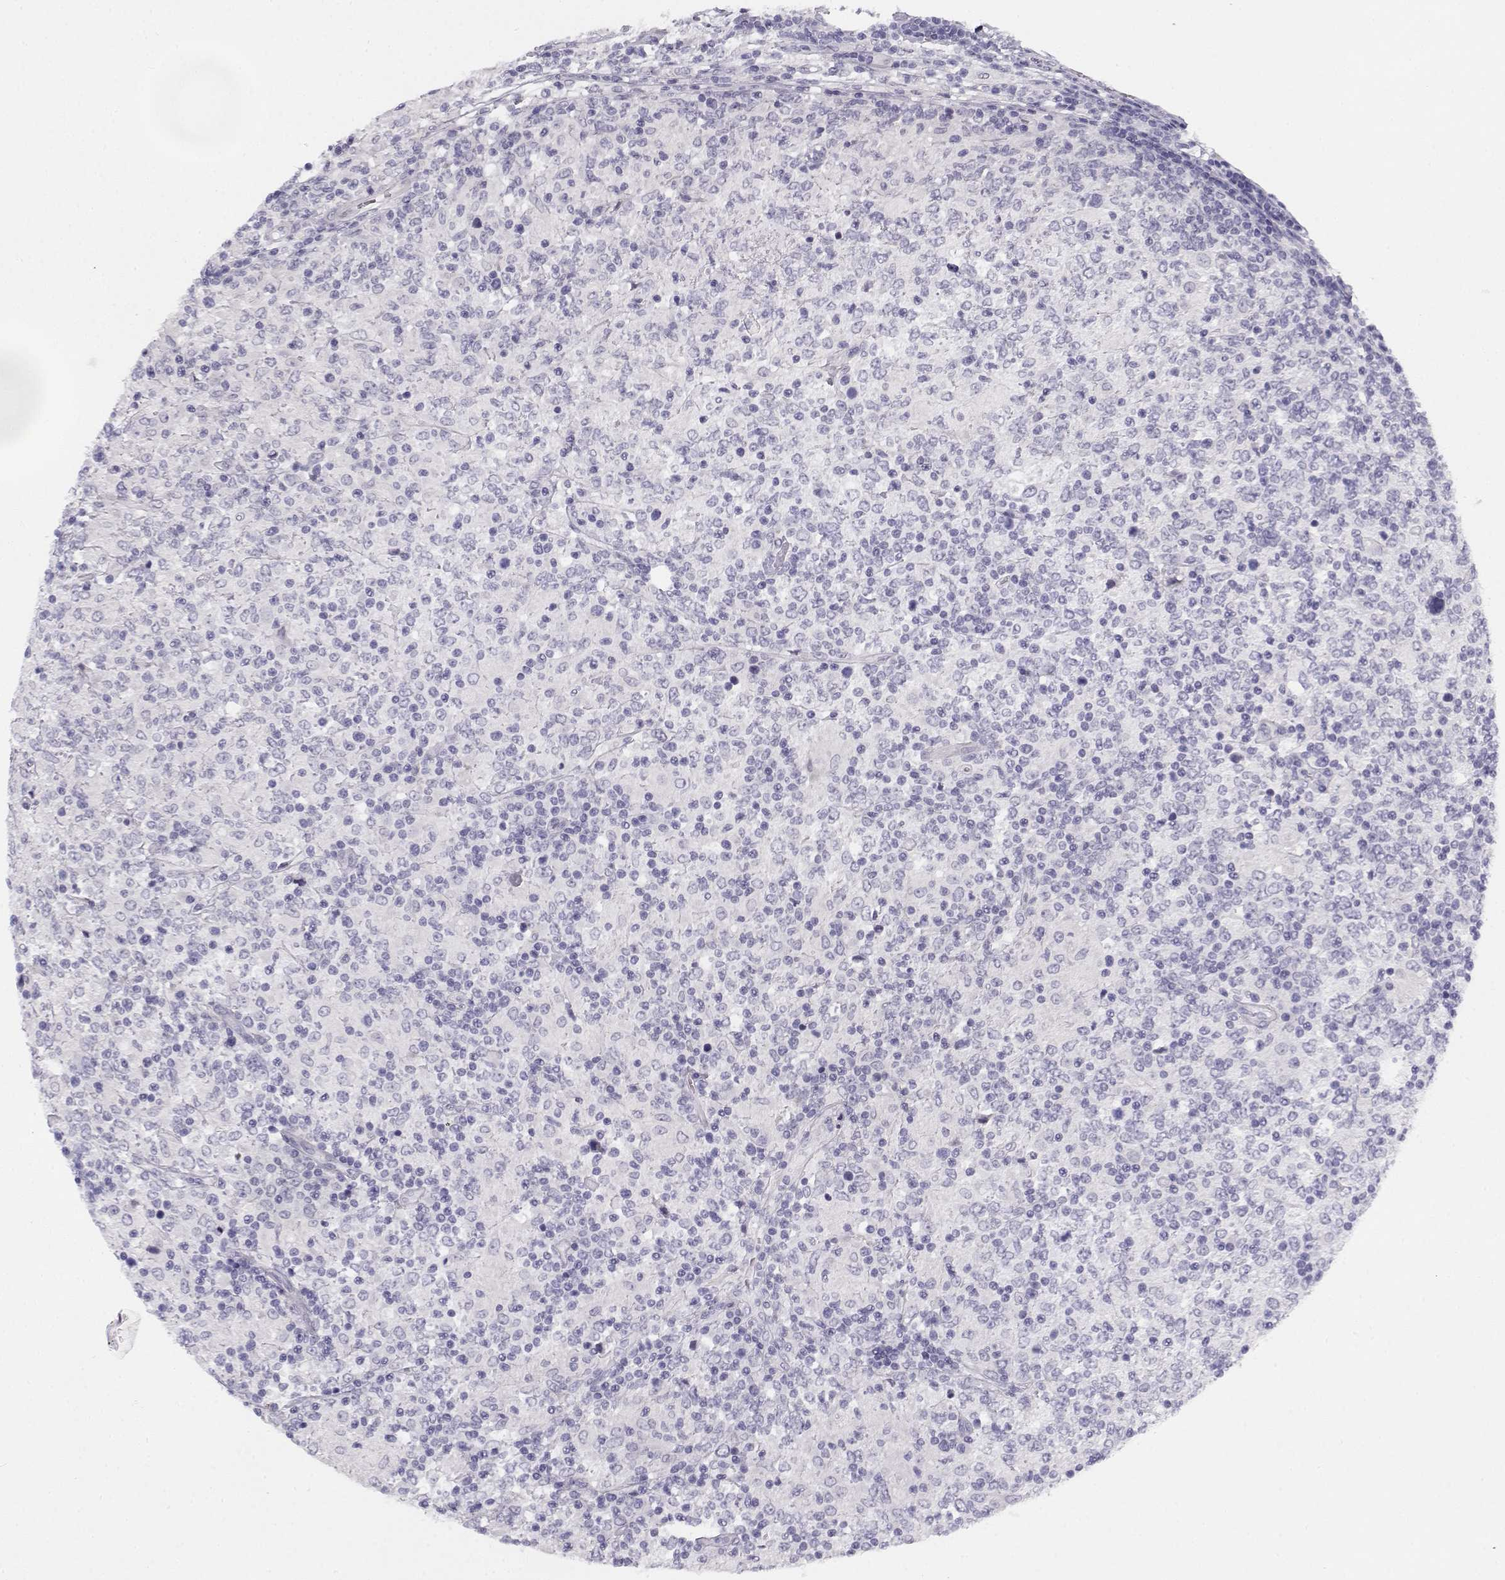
{"staining": {"intensity": "negative", "quantity": "none", "location": "none"}, "tissue": "lymphoma", "cell_type": "Tumor cells", "image_type": "cancer", "snomed": [{"axis": "morphology", "description": "Malignant lymphoma, non-Hodgkin's type, High grade"}, {"axis": "topography", "description": "Lymph node"}], "caption": "Malignant lymphoma, non-Hodgkin's type (high-grade) stained for a protein using immunohistochemistry (IHC) reveals no expression tumor cells.", "gene": "CREB3L3", "patient": {"sex": "female", "age": 84}}